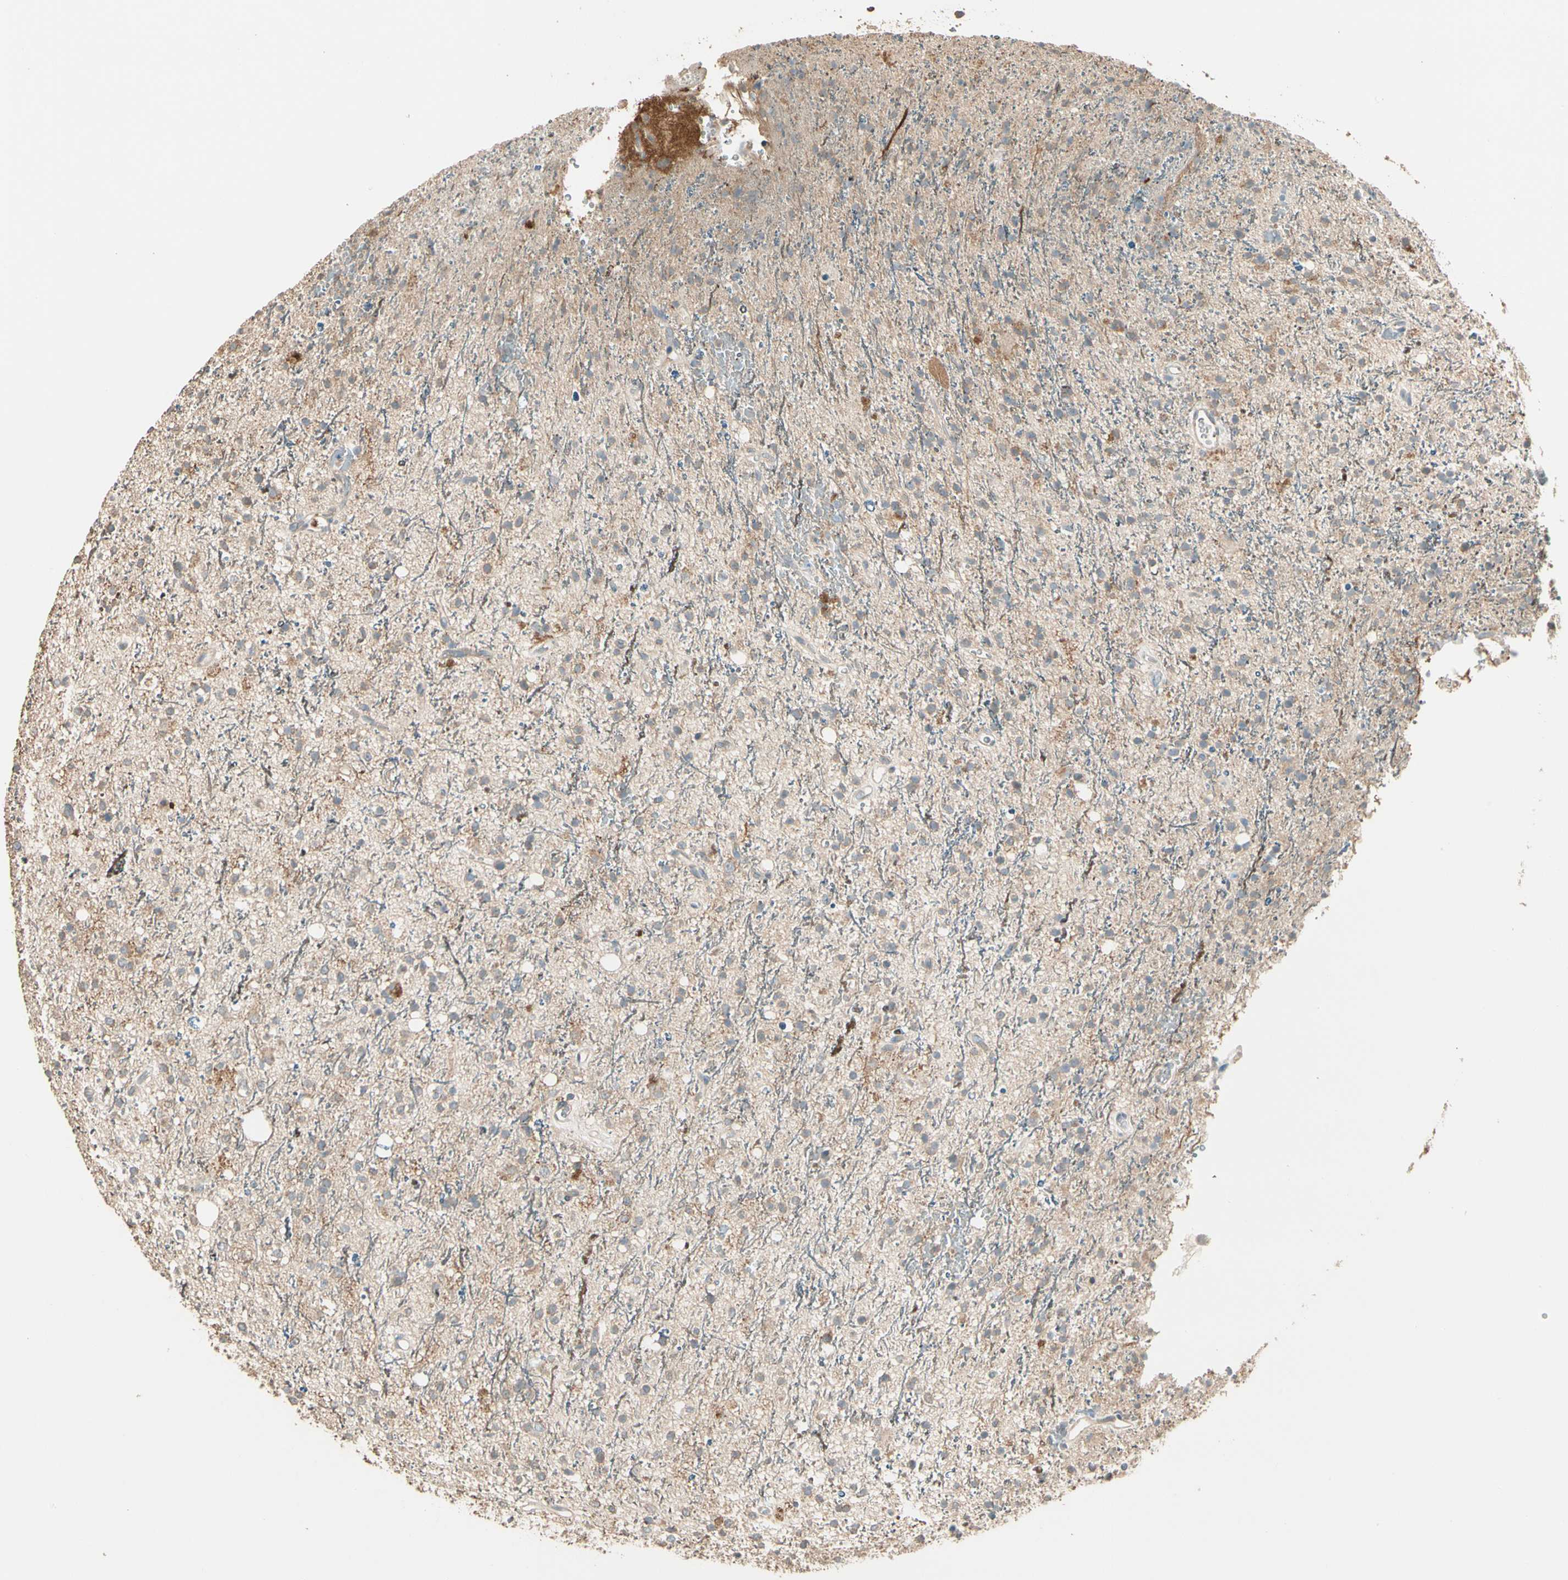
{"staining": {"intensity": "weak", "quantity": ">75%", "location": "cytoplasmic/membranous"}, "tissue": "glioma", "cell_type": "Tumor cells", "image_type": "cancer", "snomed": [{"axis": "morphology", "description": "Glioma, malignant, High grade"}, {"axis": "topography", "description": "Brain"}], "caption": "There is low levels of weak cytoplasmic/membranous staining in tumor cells of high-grade glioma (malignant), as demonstrated by immunohistochemical staining (brown color).", "gene": "TNFRSF21", "patient": {"sex": "male", "age": 47}}